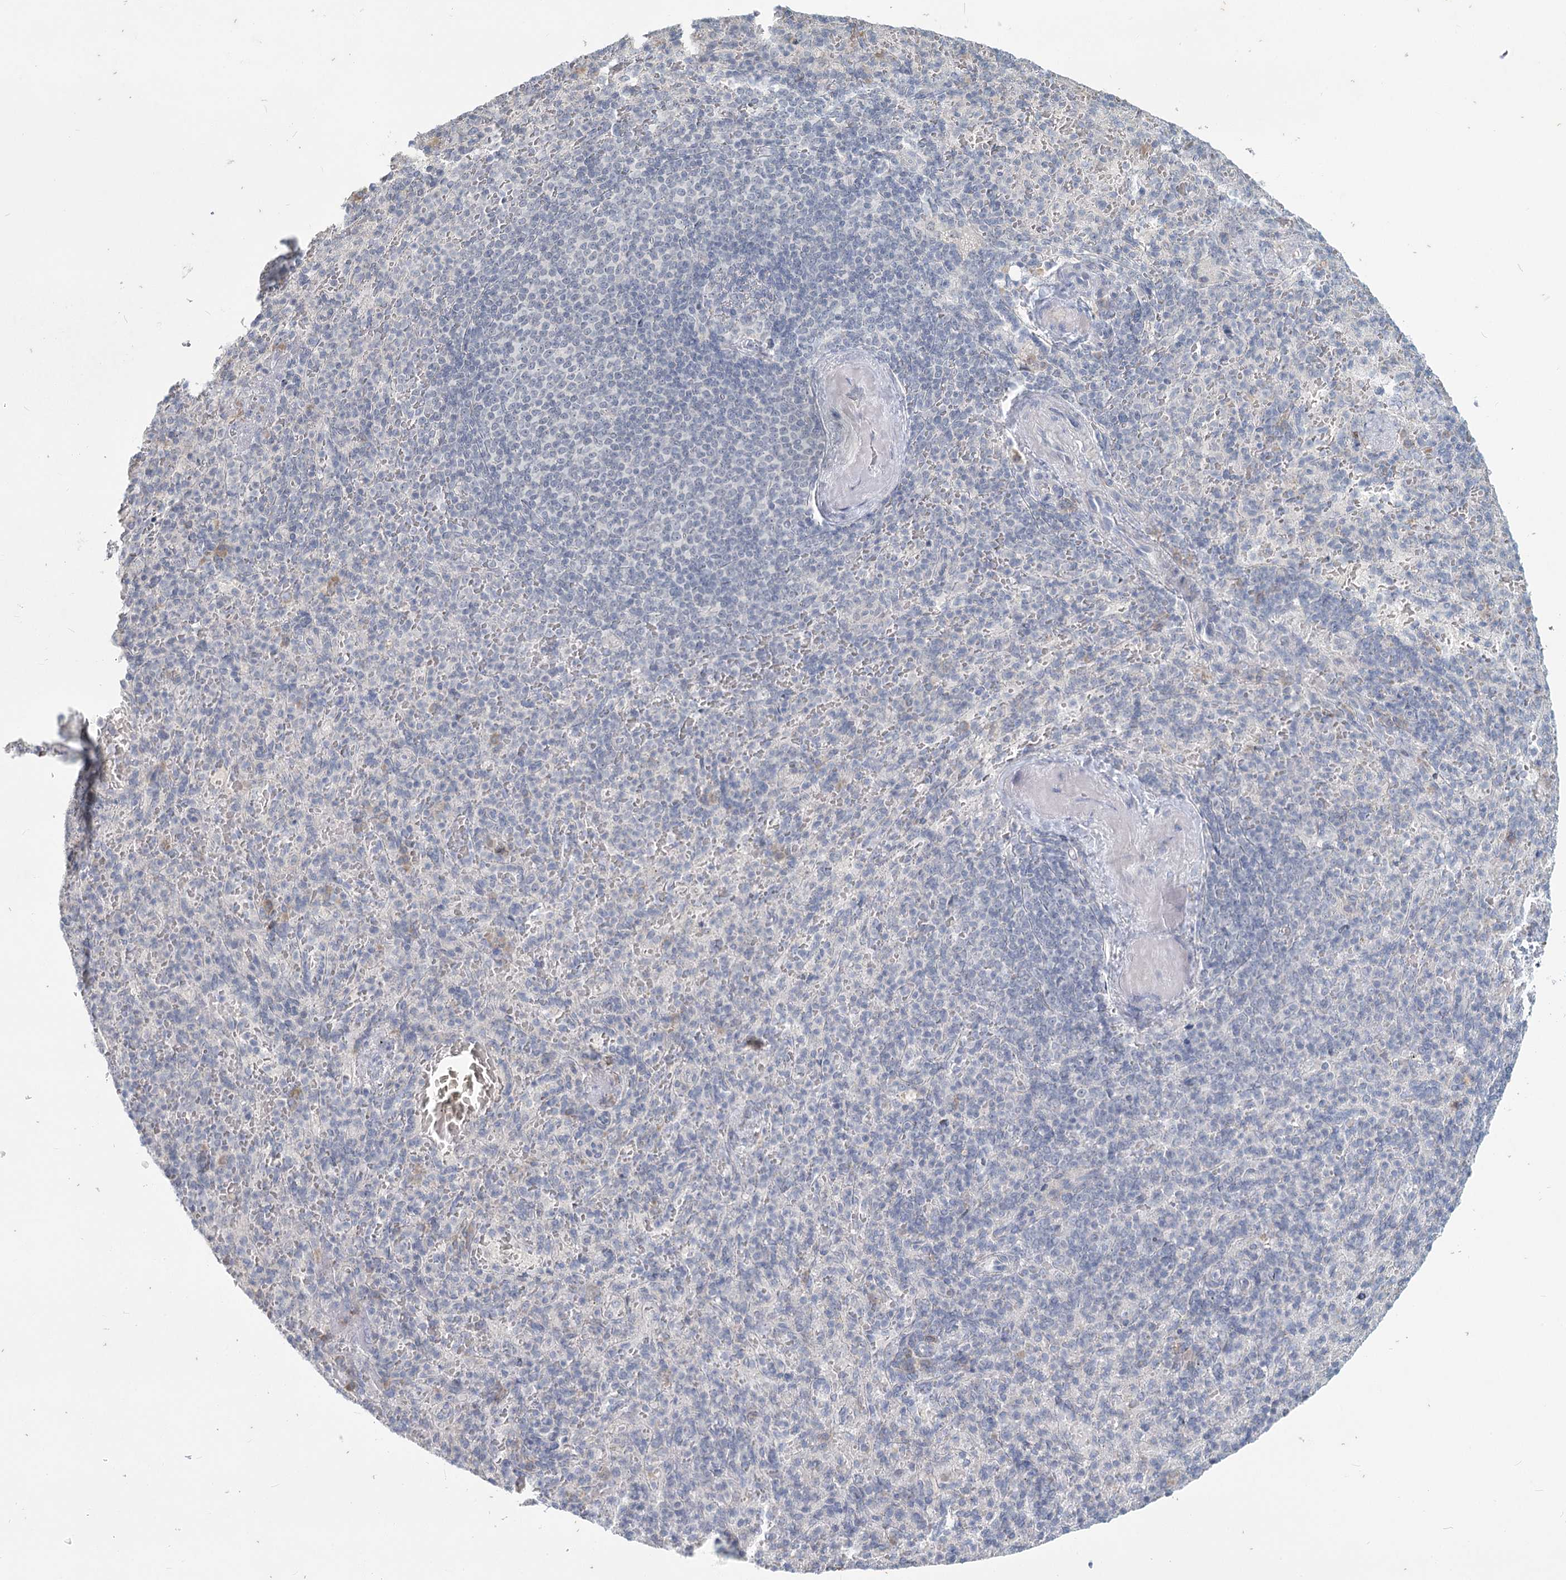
{"staining": {"intensity": "negative", "quantity": "none", "location": "none"}, "tissue": "spleen", "cell_type": "Cells in red pulp", "image_type": "normal", "snomed": [{"axis": "morphology", "description": "Normal tissue, NOS"}, {"axis": "topography", "description": "Spleen"}], "caption": "Cells in red pulp show no significant positivity in normal spleen. (Brightfield microscopy of DAB immunohistochemistry at high magnification).", "gene": "SLC9A3", "patient": {"sex": "female", "age": 74}}